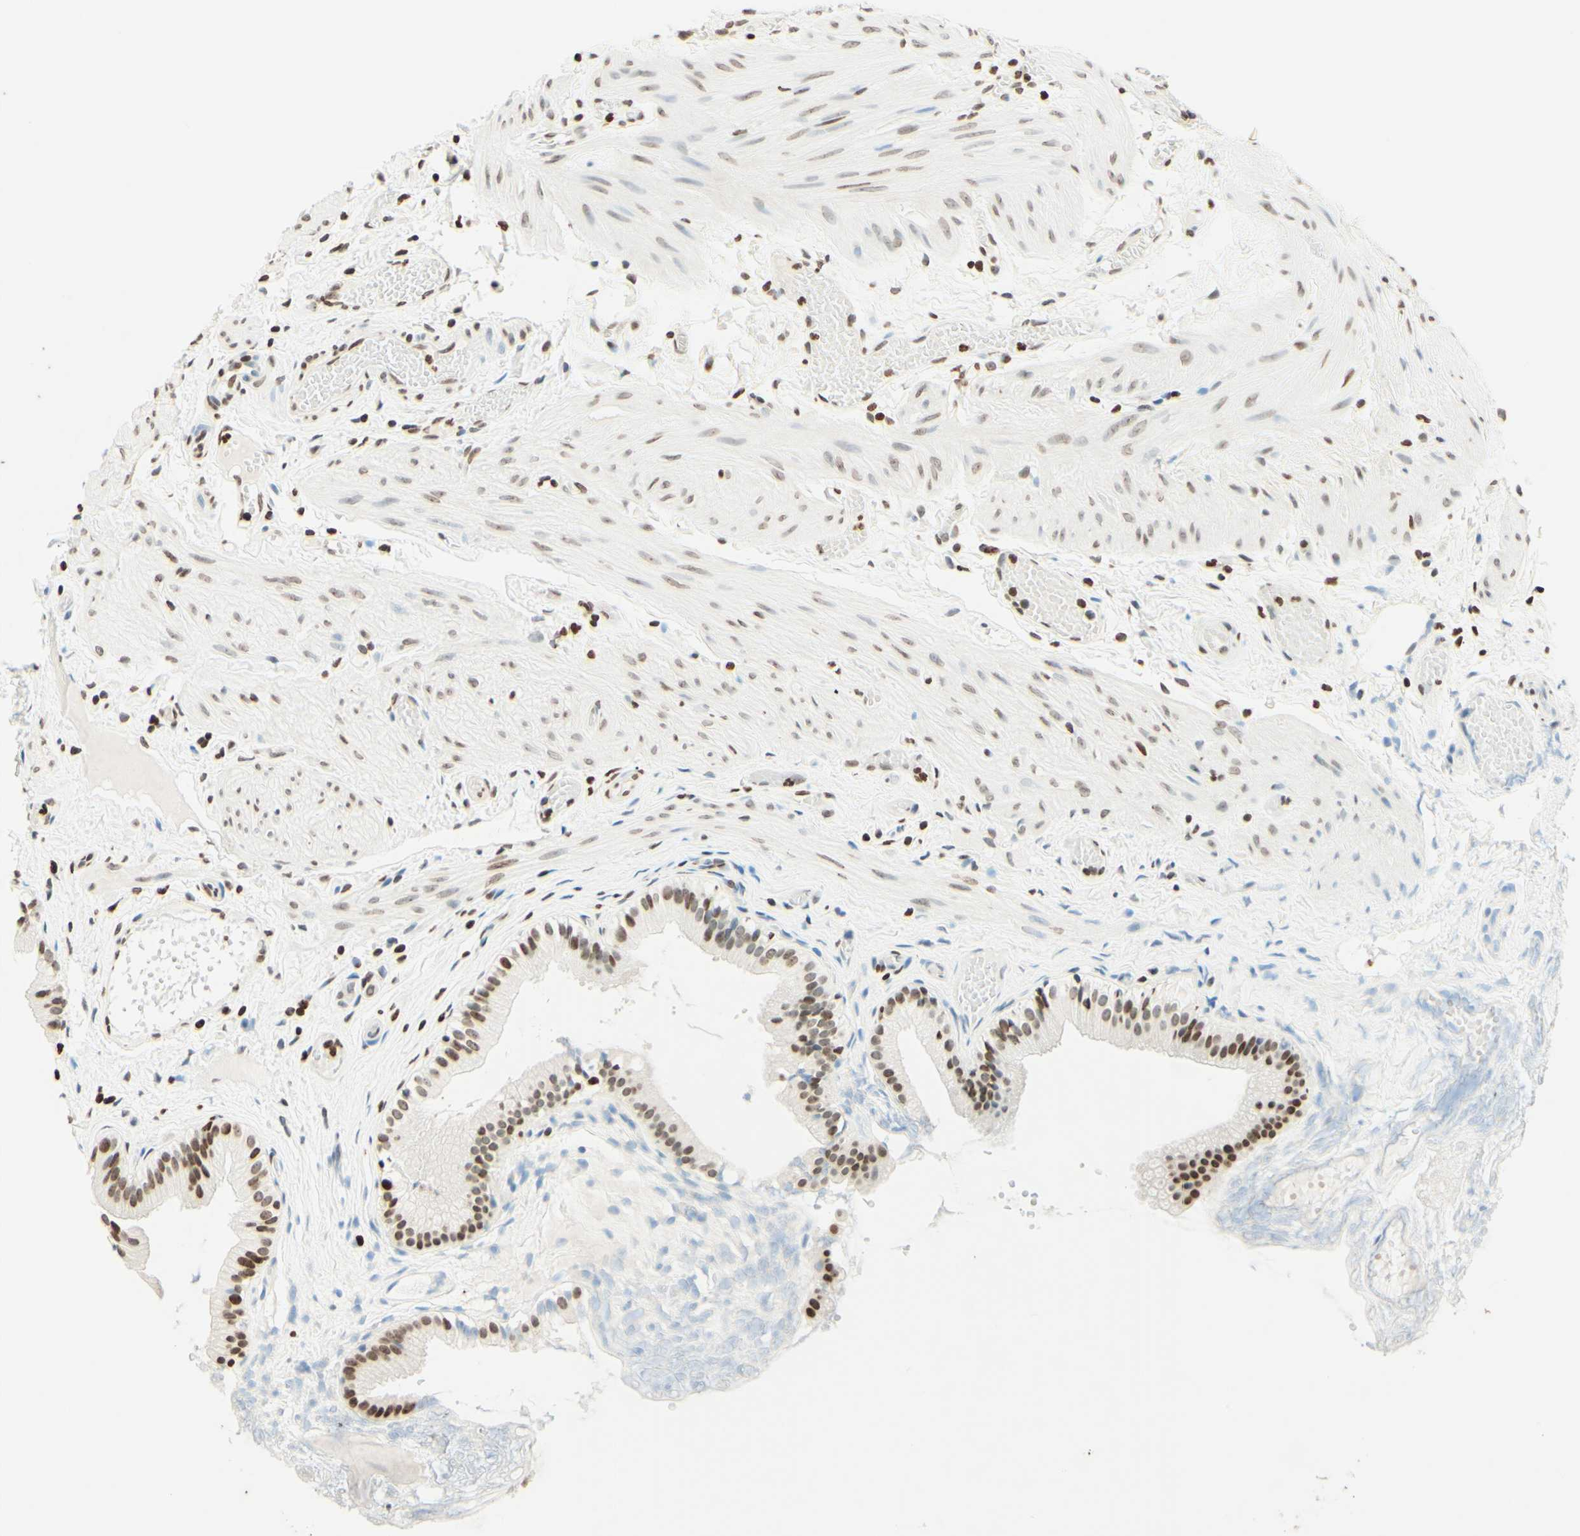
{"staining": {"intensity": "moderate", "quantity": "25%-75%", "location": "nuclear"}, "tissue": "gallbladder", "cell_type": "Glandular cells", "image_type": "normal", "snomed": [{"axis": "morphology", "description": "Normal tissue, NOS"}, {"axis": "topography", "description": "Gallbladder"}], "caption": "Brown immunohistochemical staining in unremarkable human gallbladder demonstrates moderate nuclear positivity in about 25%-75% of glandular cells.", "gene": "MSH2", "patient": {"sex": "female", "age": 26}}